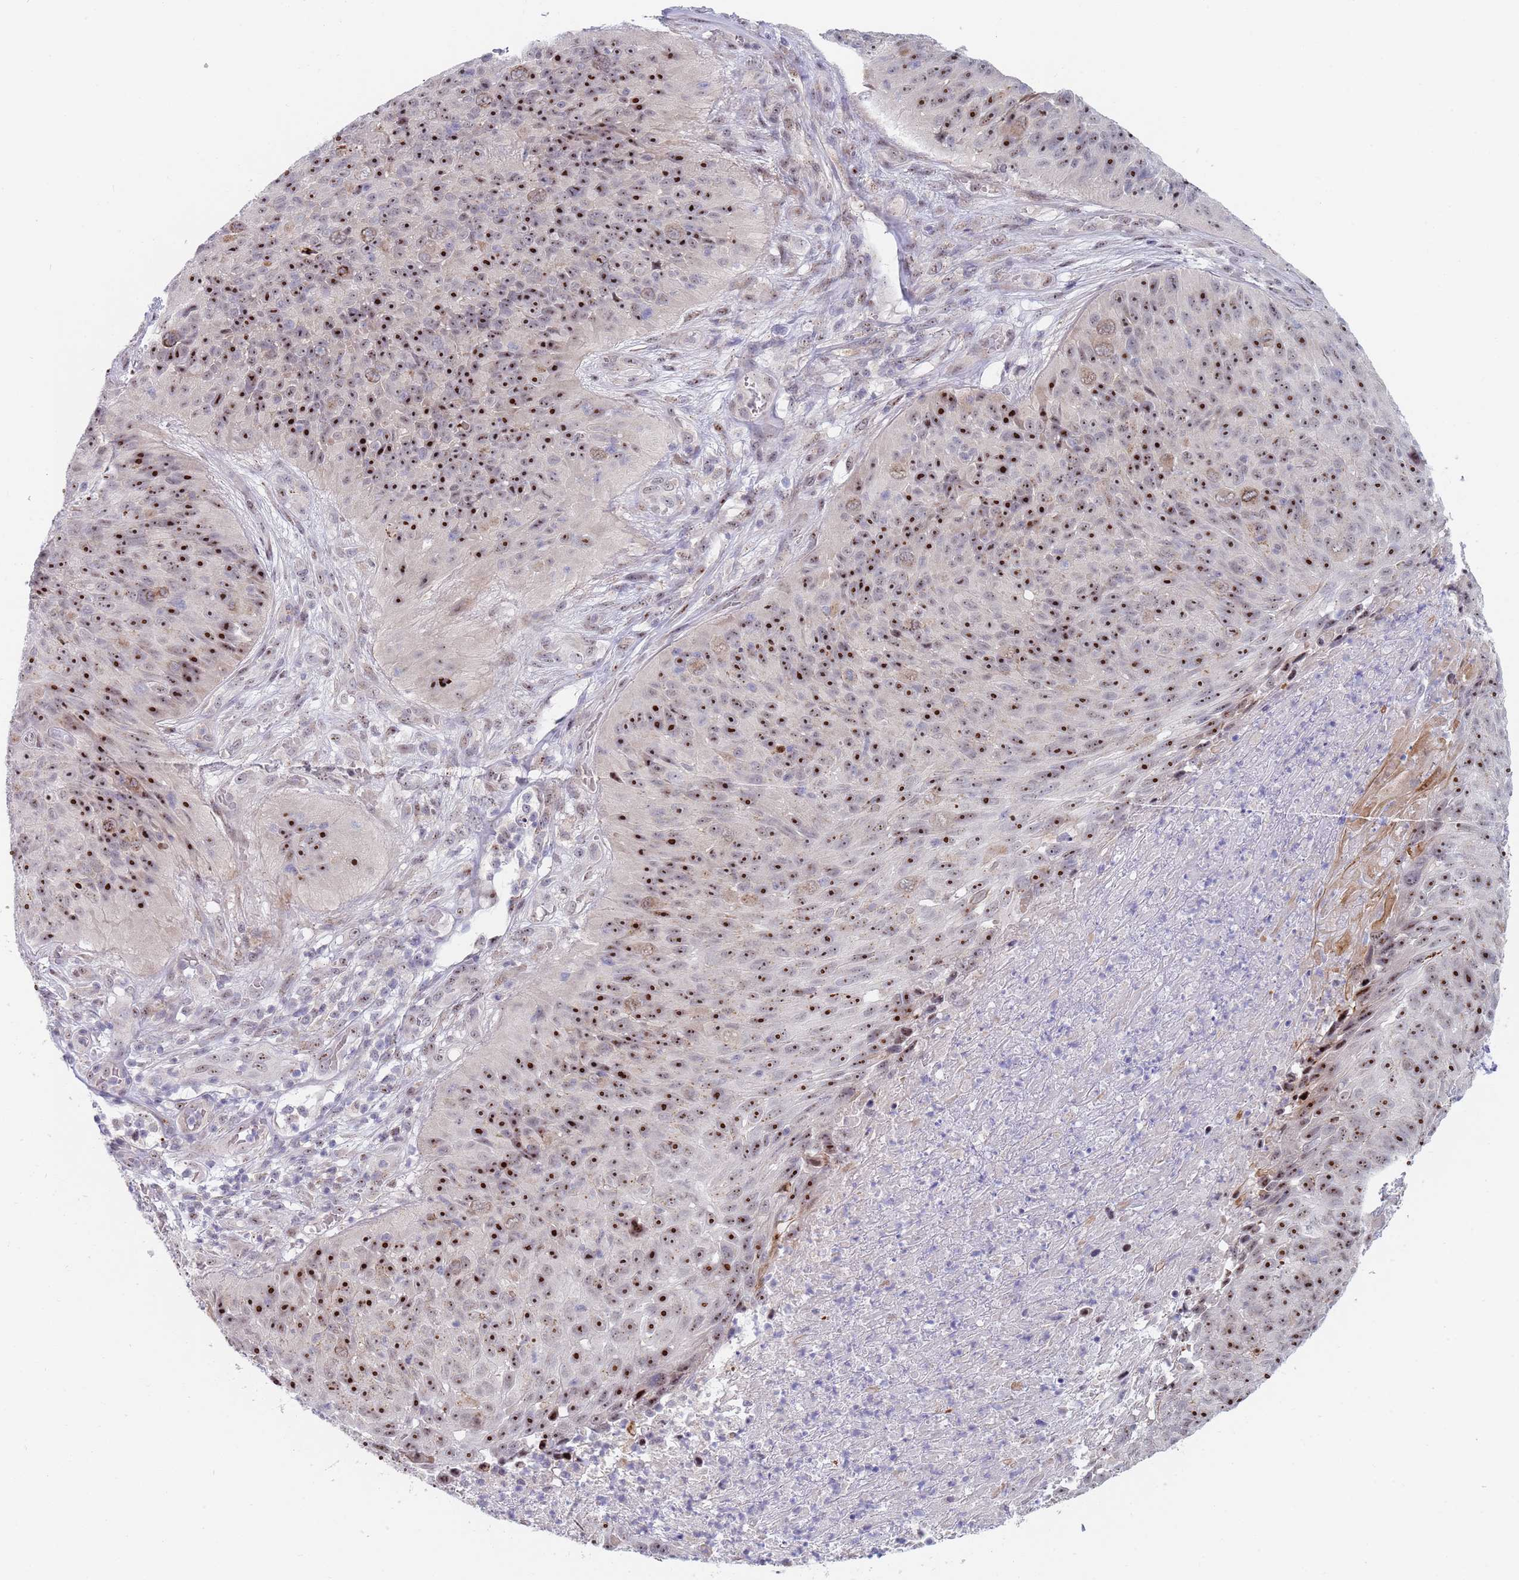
{"staining": {"intensity": "strong", "quantity": ">75%", "location": "nuclear"}, "tissue": "skin cancer", "cell_type": "Tumor cells", "image_type": "cancer", "snomed": [{"axis": "morphology", "description": "Squamous cell carcinoma, NOS"}, {"axis": "topography", "description": "Skin"}], "caption": "Immunohistochemistry (IHC) (DAB (3,3'-diaminobenzidine)) staining of squamous cell carcinoma (skin) displays strong nuclear protein staining in about >75% of tumor cells.", "gene": "PLCL2", "patient": {"sex": "female", "age": 87}}